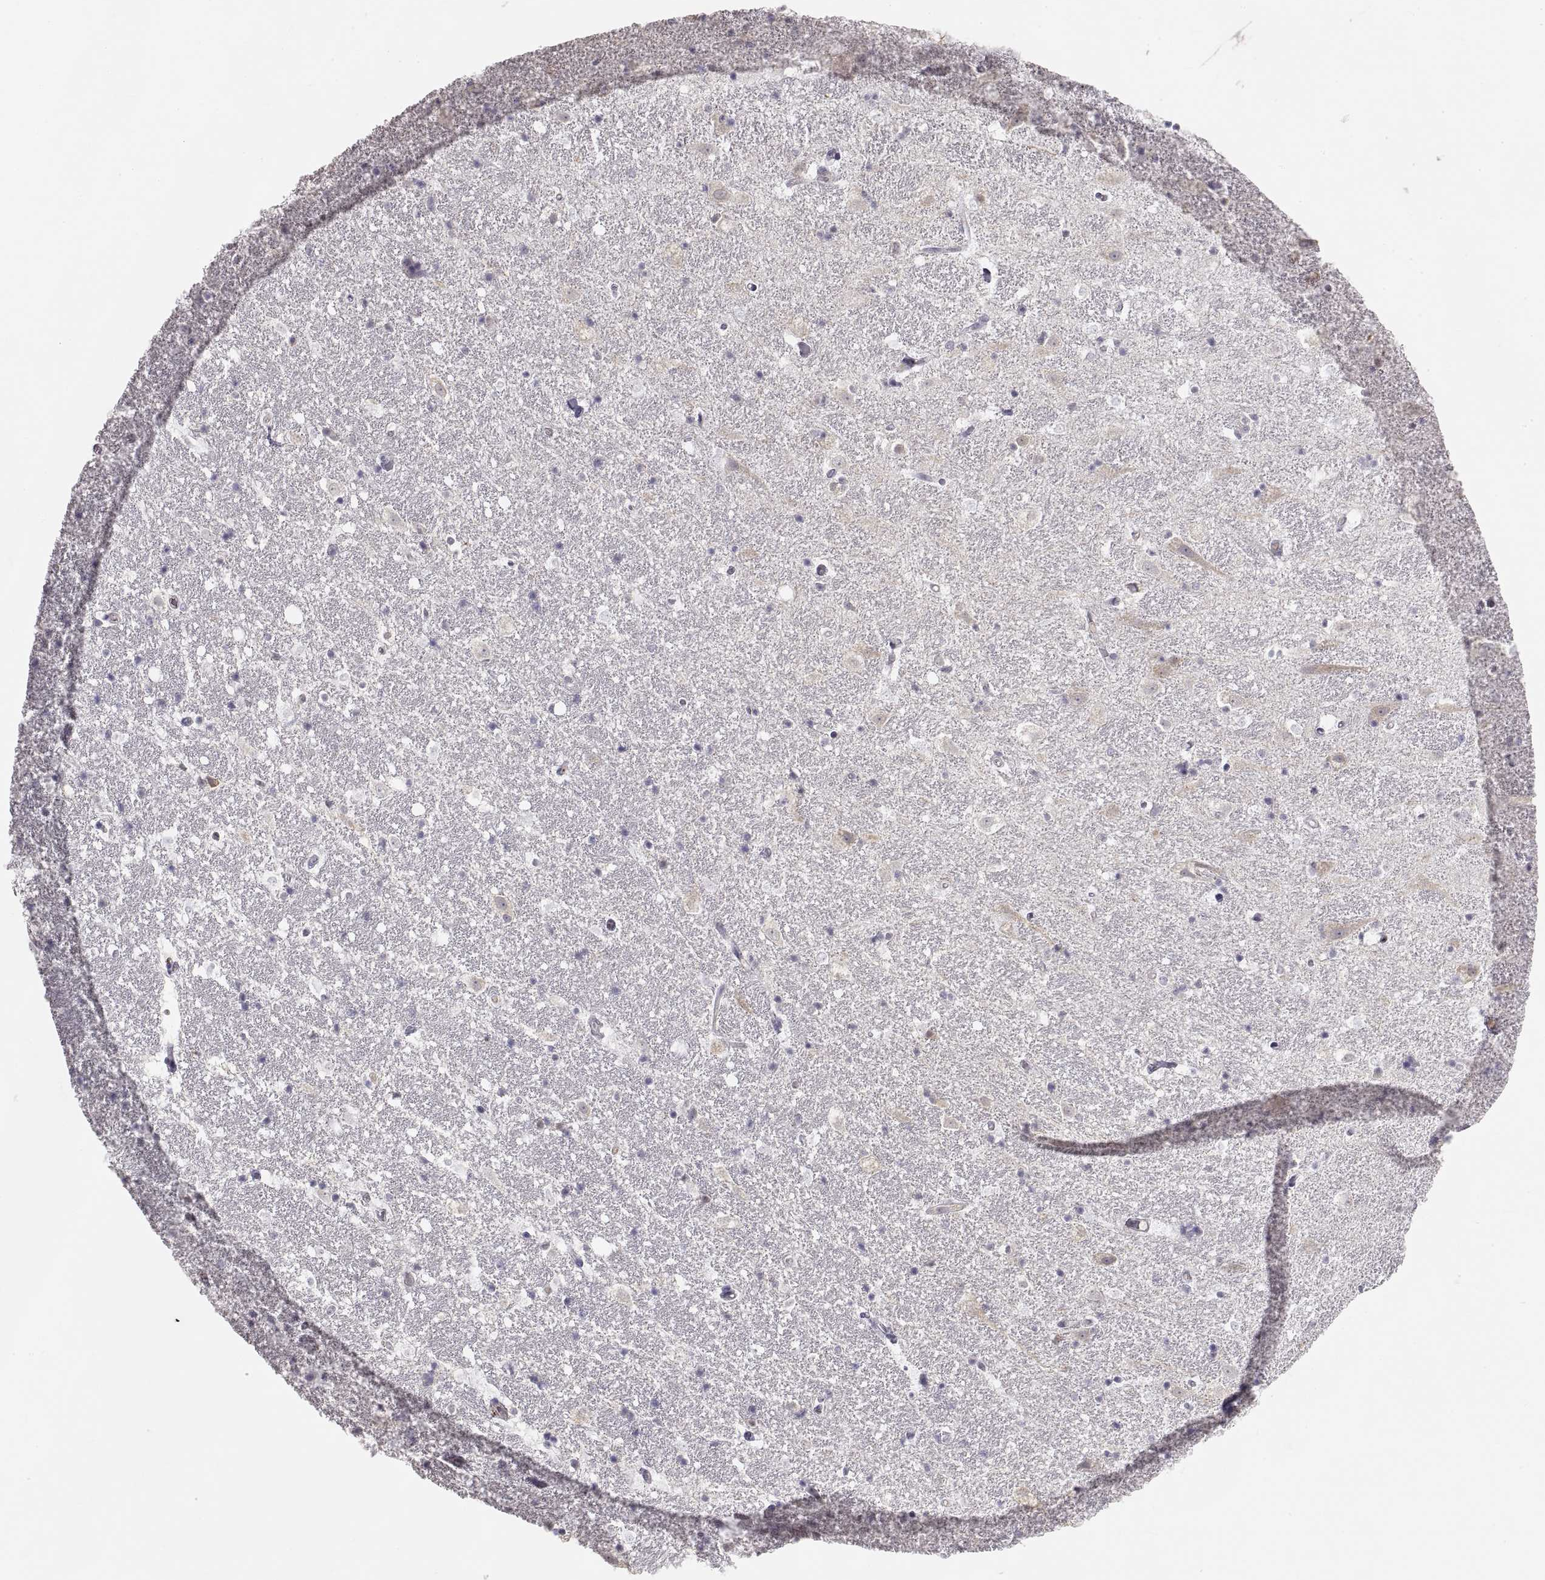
{"staining": {"intensity": "negative", "quantity": "none", "location": "none"}, "tissue": "hippocampus", "cell_type": "Glial cells", "image_type": "normal", "snomed": [{"axis": "morphology", "description": "Normal tissue, NOS"}, {"axis": "topography", "description": "Hippocampus"}], "caption": "Immunohistochemistry of benign human hippocampus demonstrates no staining in glial cells.", "gene": "HSP90AB1", "patient": {"sex": "male", "age": 49}}